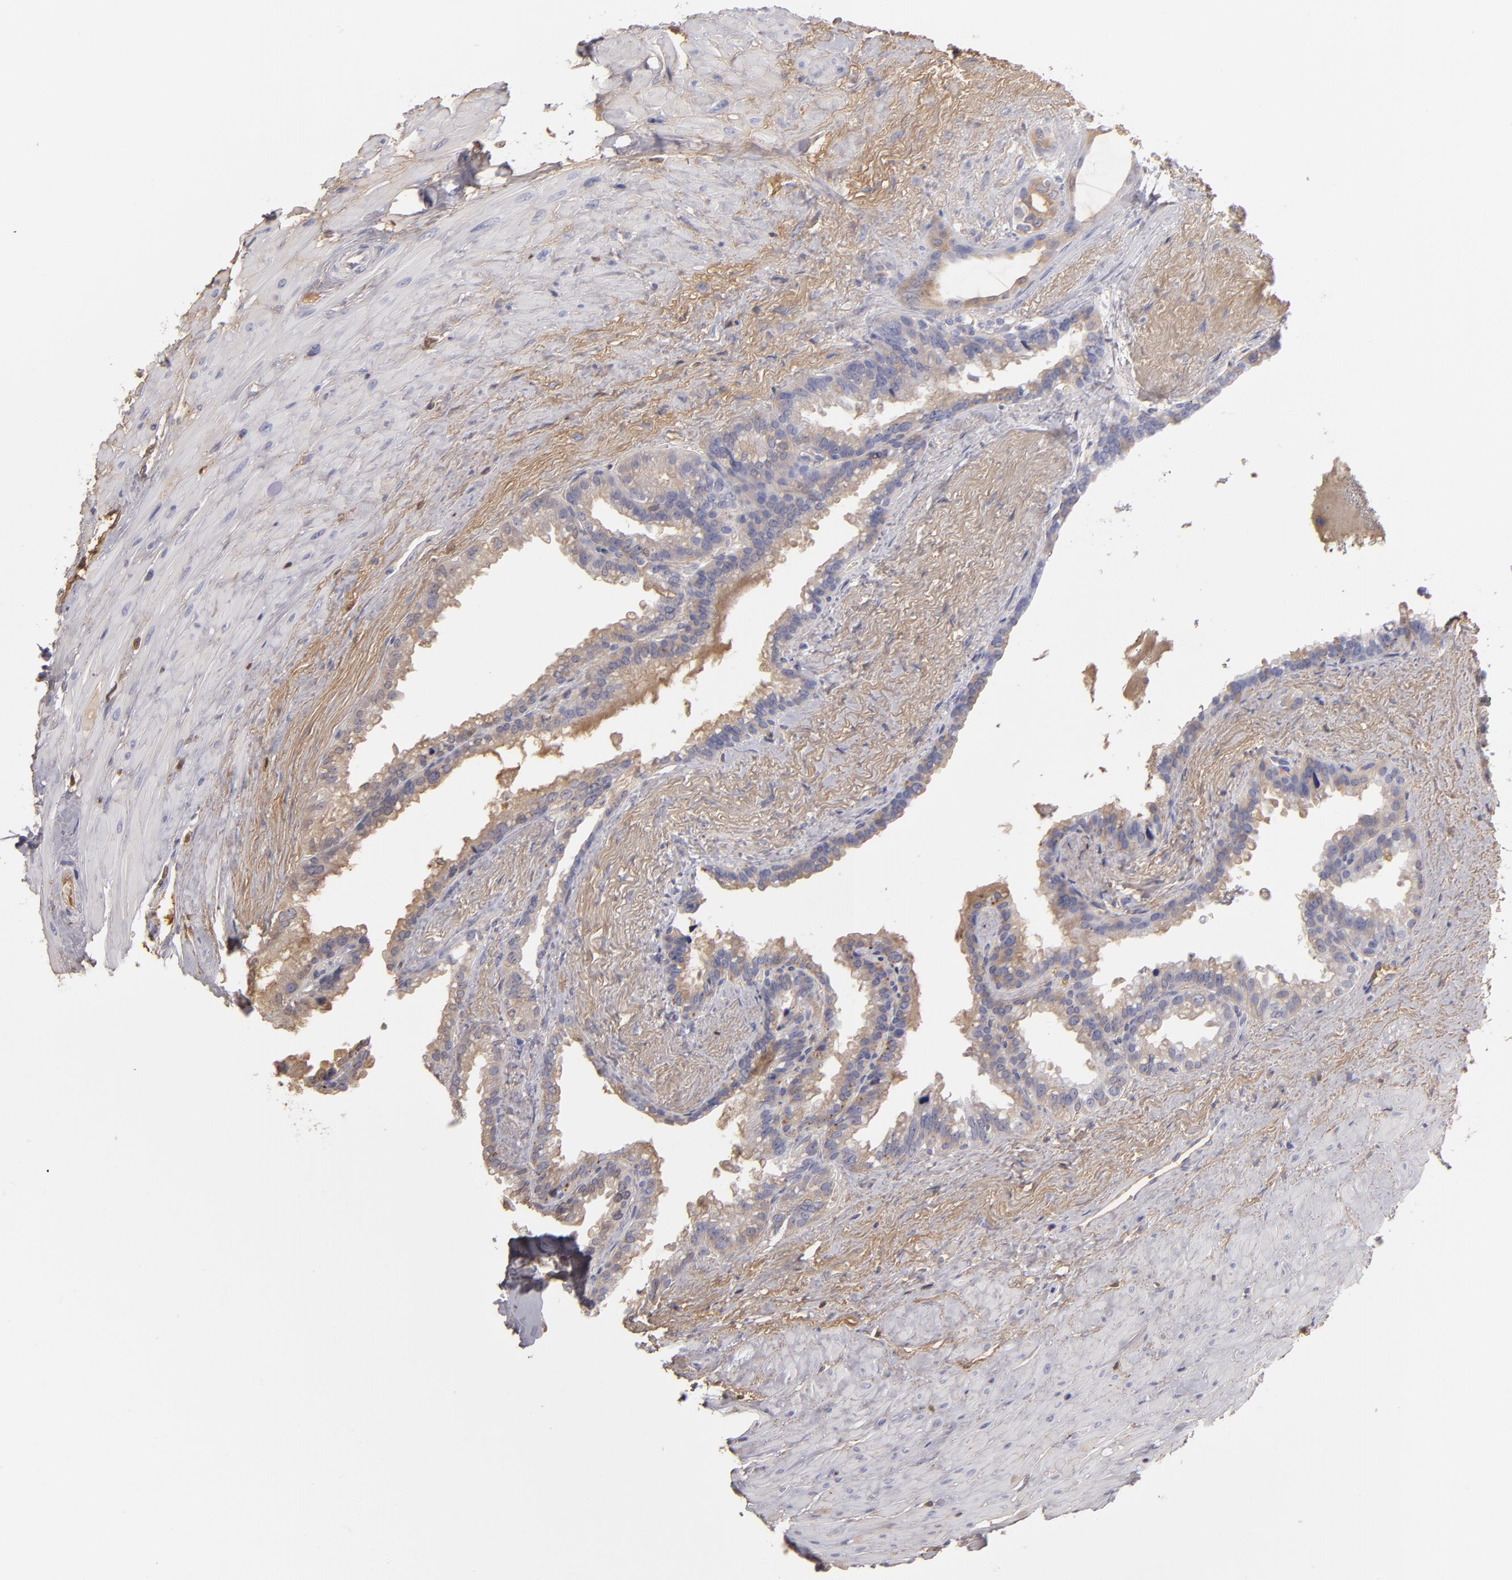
{"staining": {"intensity": "weak", "quantity": ">75%", "location": "cytoplasmic/membranous"}, "tissue": "seminal vesicle", "cell_type": "Glandular cells", "image_type": "normal", "snomed": [{"axis": "morphology", "description": "Normal tissue, NOS"}, {"axis": "topography", "description": "Prostate"}, {"axis": "topography", "description": "Seminal veicle"}], "caption": "Seminal vesicle was stained to show a protein in brown. There is low levels of weak cytoplasmic/membranous positivity in approximately >75% of glandular cells. Immunohistochemistry (ihc) stains the protein of interest in brown and the nuclei are stained blue.", "gene": "SERPINA1", "patient": {"sex": "male", "age": 63}}